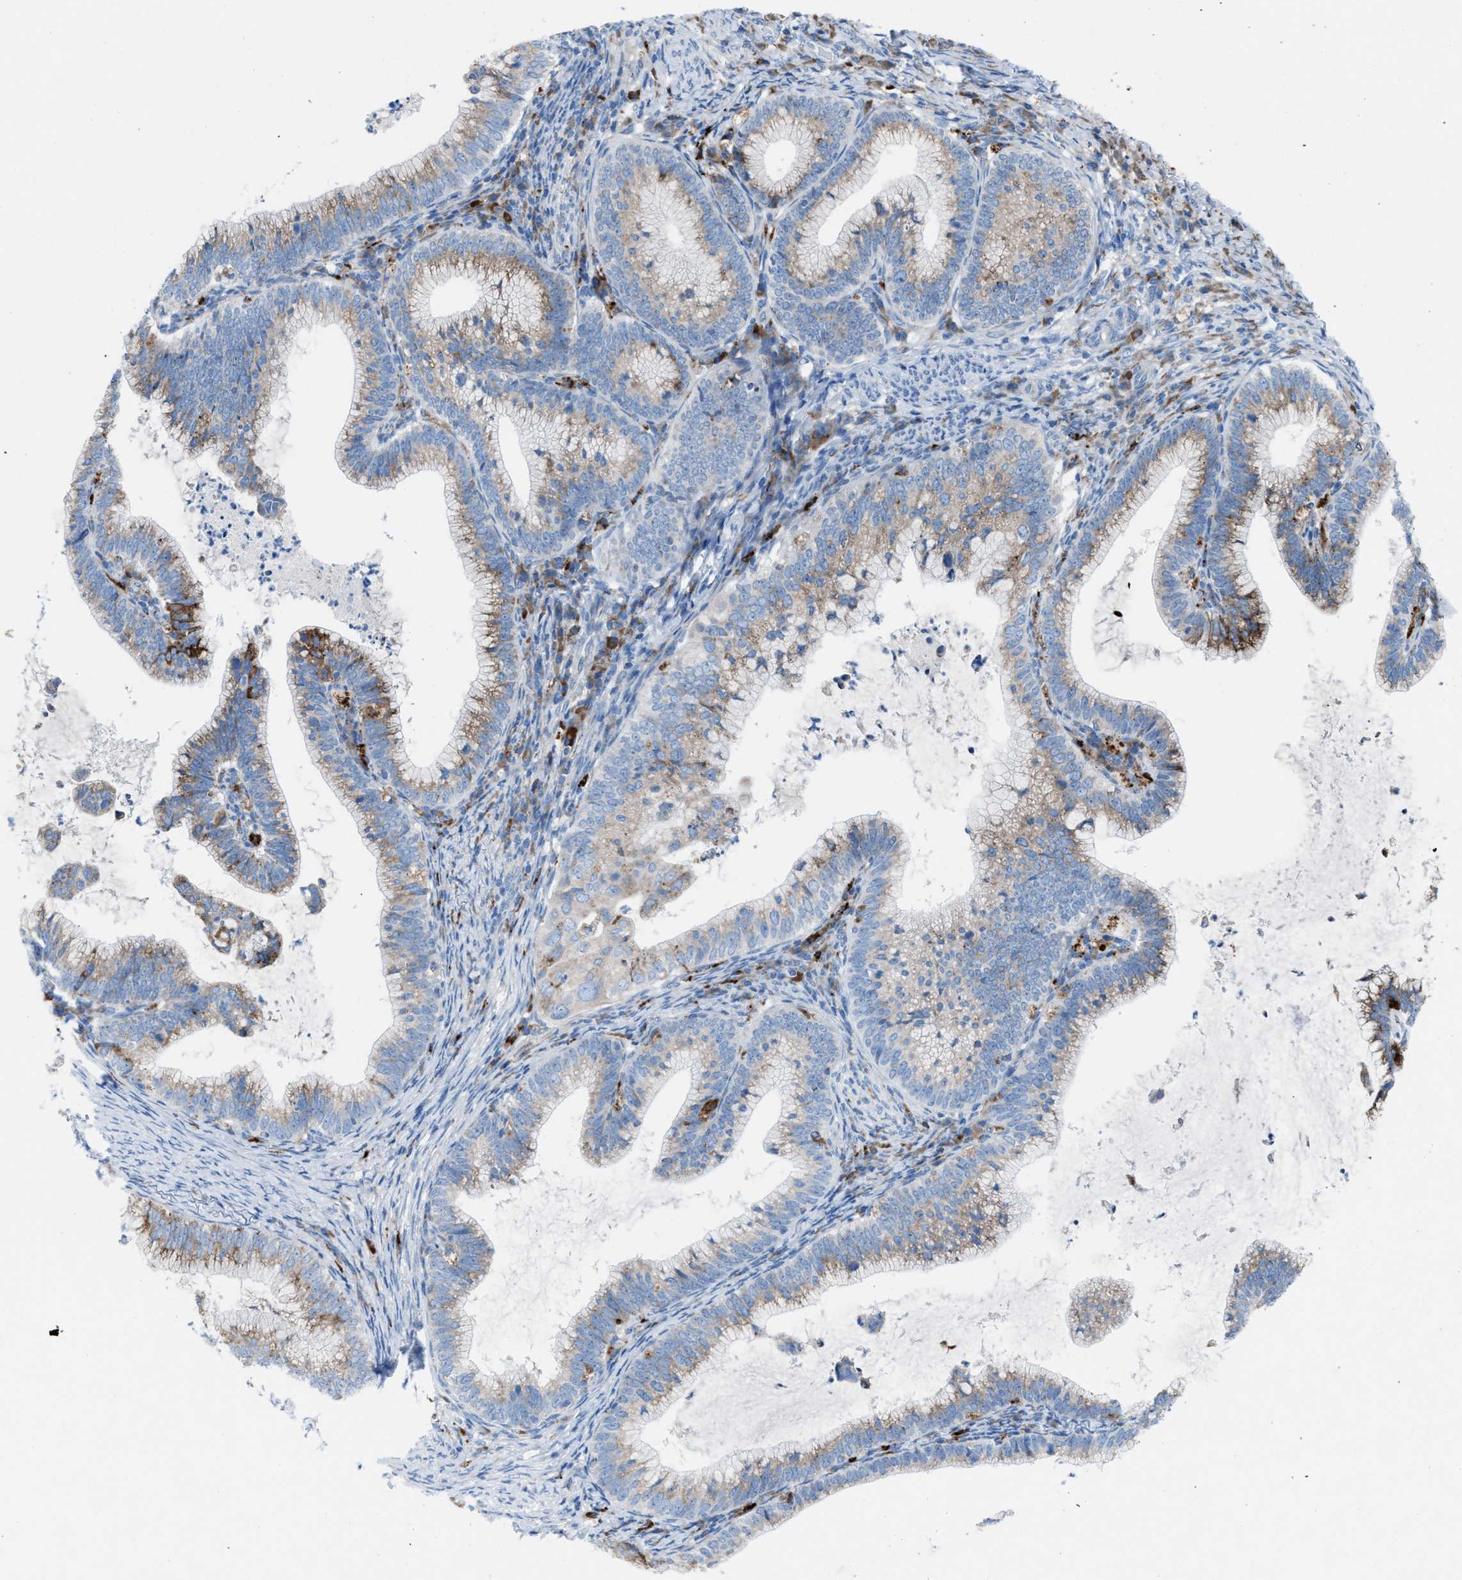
{"staining": {"intensity": "weak", "quantity": ">75%", "location": "cytoplasmic/membranous"}, "tissue": "cervical cancer", "cell_type": "Tumor cells", "image_type": "cancer", "snomed": [{"axis": "morphology", "description": "Adenocarcinoma, NOS"}, {"axis": "topography", "description": "Cervix"}], "caption": "Approximately >75% of tumor cells in cervical cancer (adenocarcinoma) demonstrate weak cytoplasmic/membranous protein staining as visualized by brown immunohistochemical staining.", "gene": "CD1B", "patient": {"sex": "female", "age": 36}}